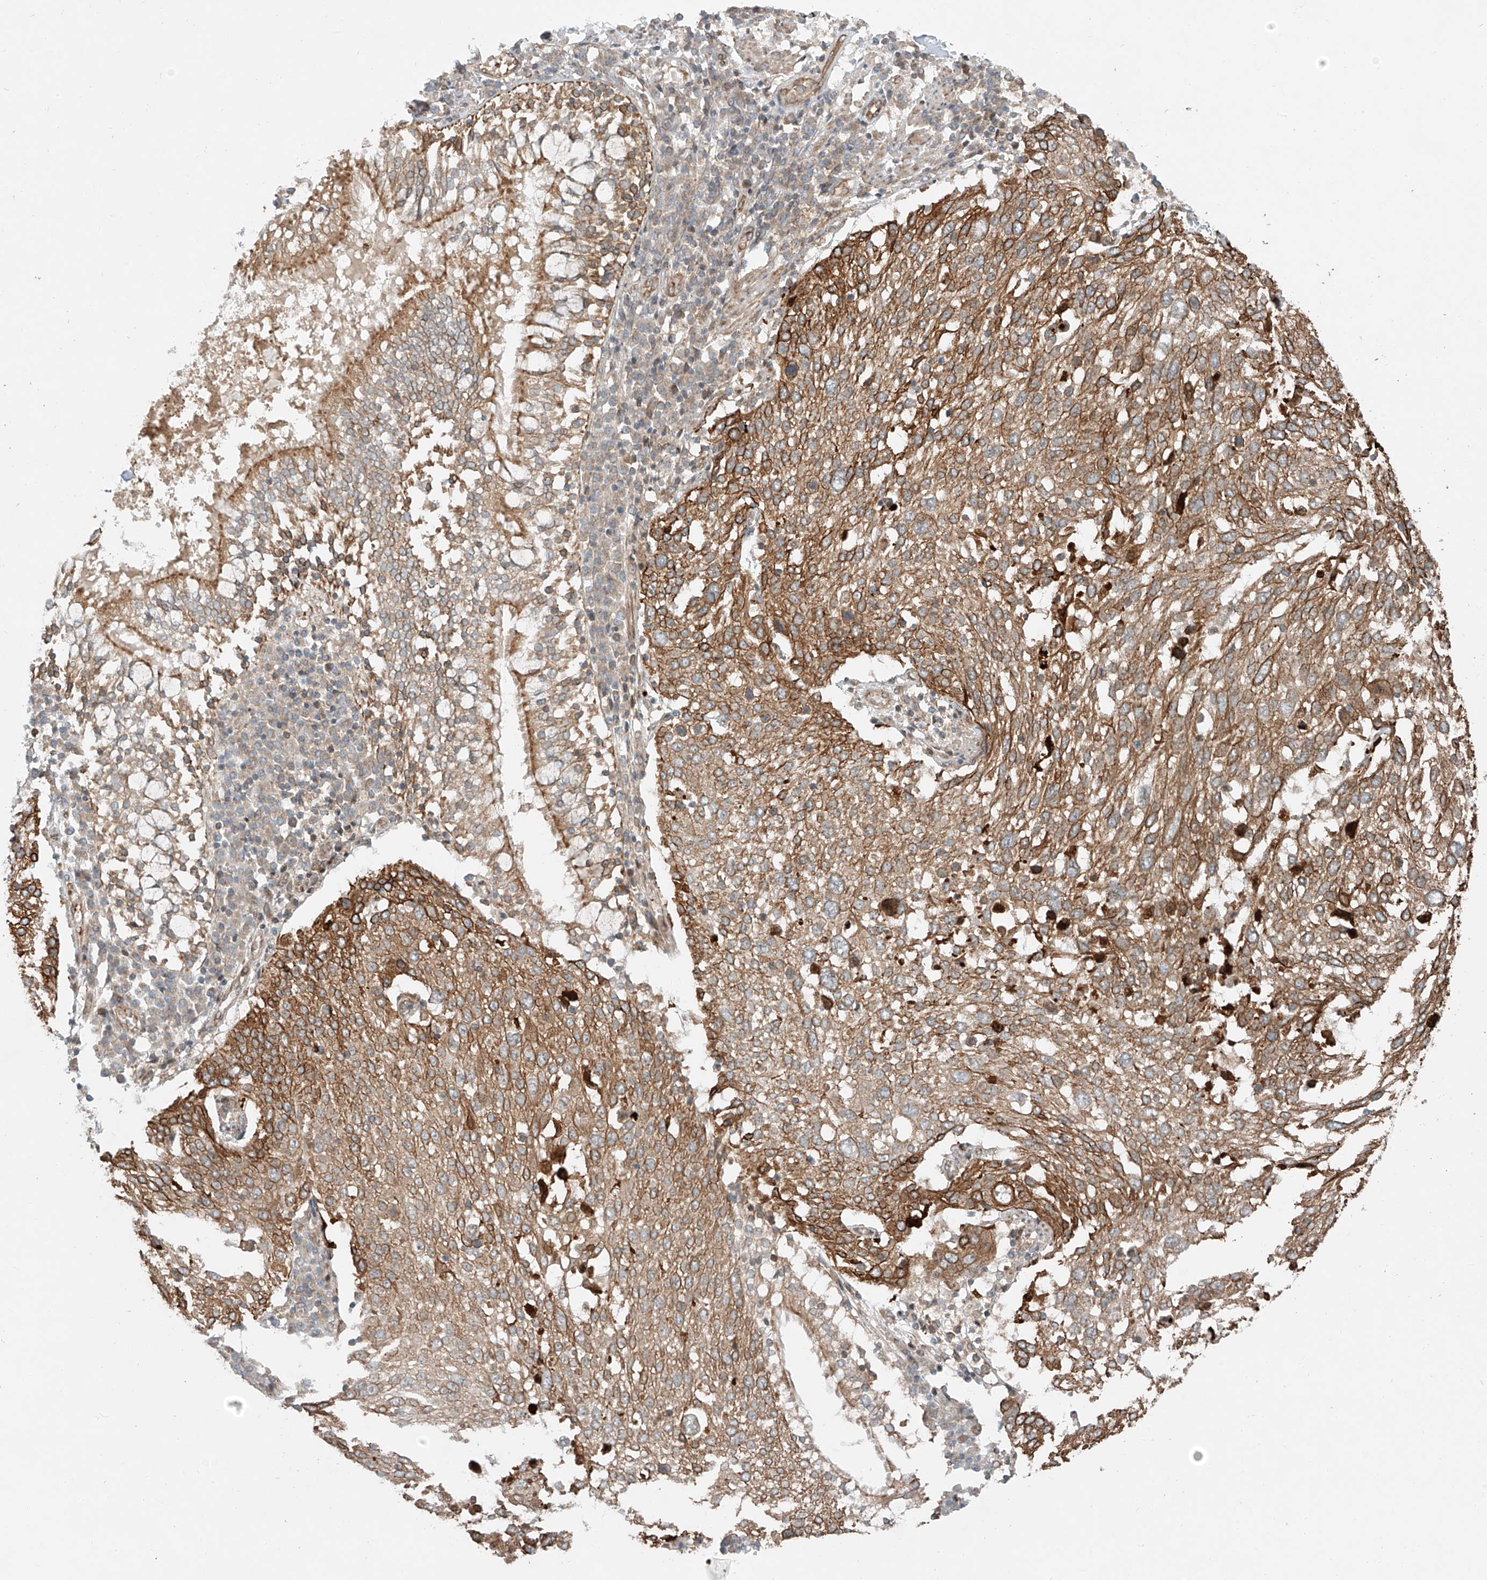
{"staining": {"intensity": "moderate", "quantity": ">75%", "location": "cytoplasmic/membranous"}, "tissue": "lung cancer", "cell_type": "Tumor cells", "image_type": "cancer", "snomed": [{"axis": "morphology", "description": "Squamous cell carcinoma, NOS"}, {"axis": "topography", "description": "Lung"}], "caption": "Protein expression analysis of human lung cancer (squamous cell carcinoma) reveals moderate cytoplasmic/membranous positivity in approximately >75% of tumor cells. (DAB (3,3'-diaminobenzidine) IHC, brown staining for protein, blue staining for nuclei).", "gene": "CEP162", "patient": {"sex": "male", "age": 65}}